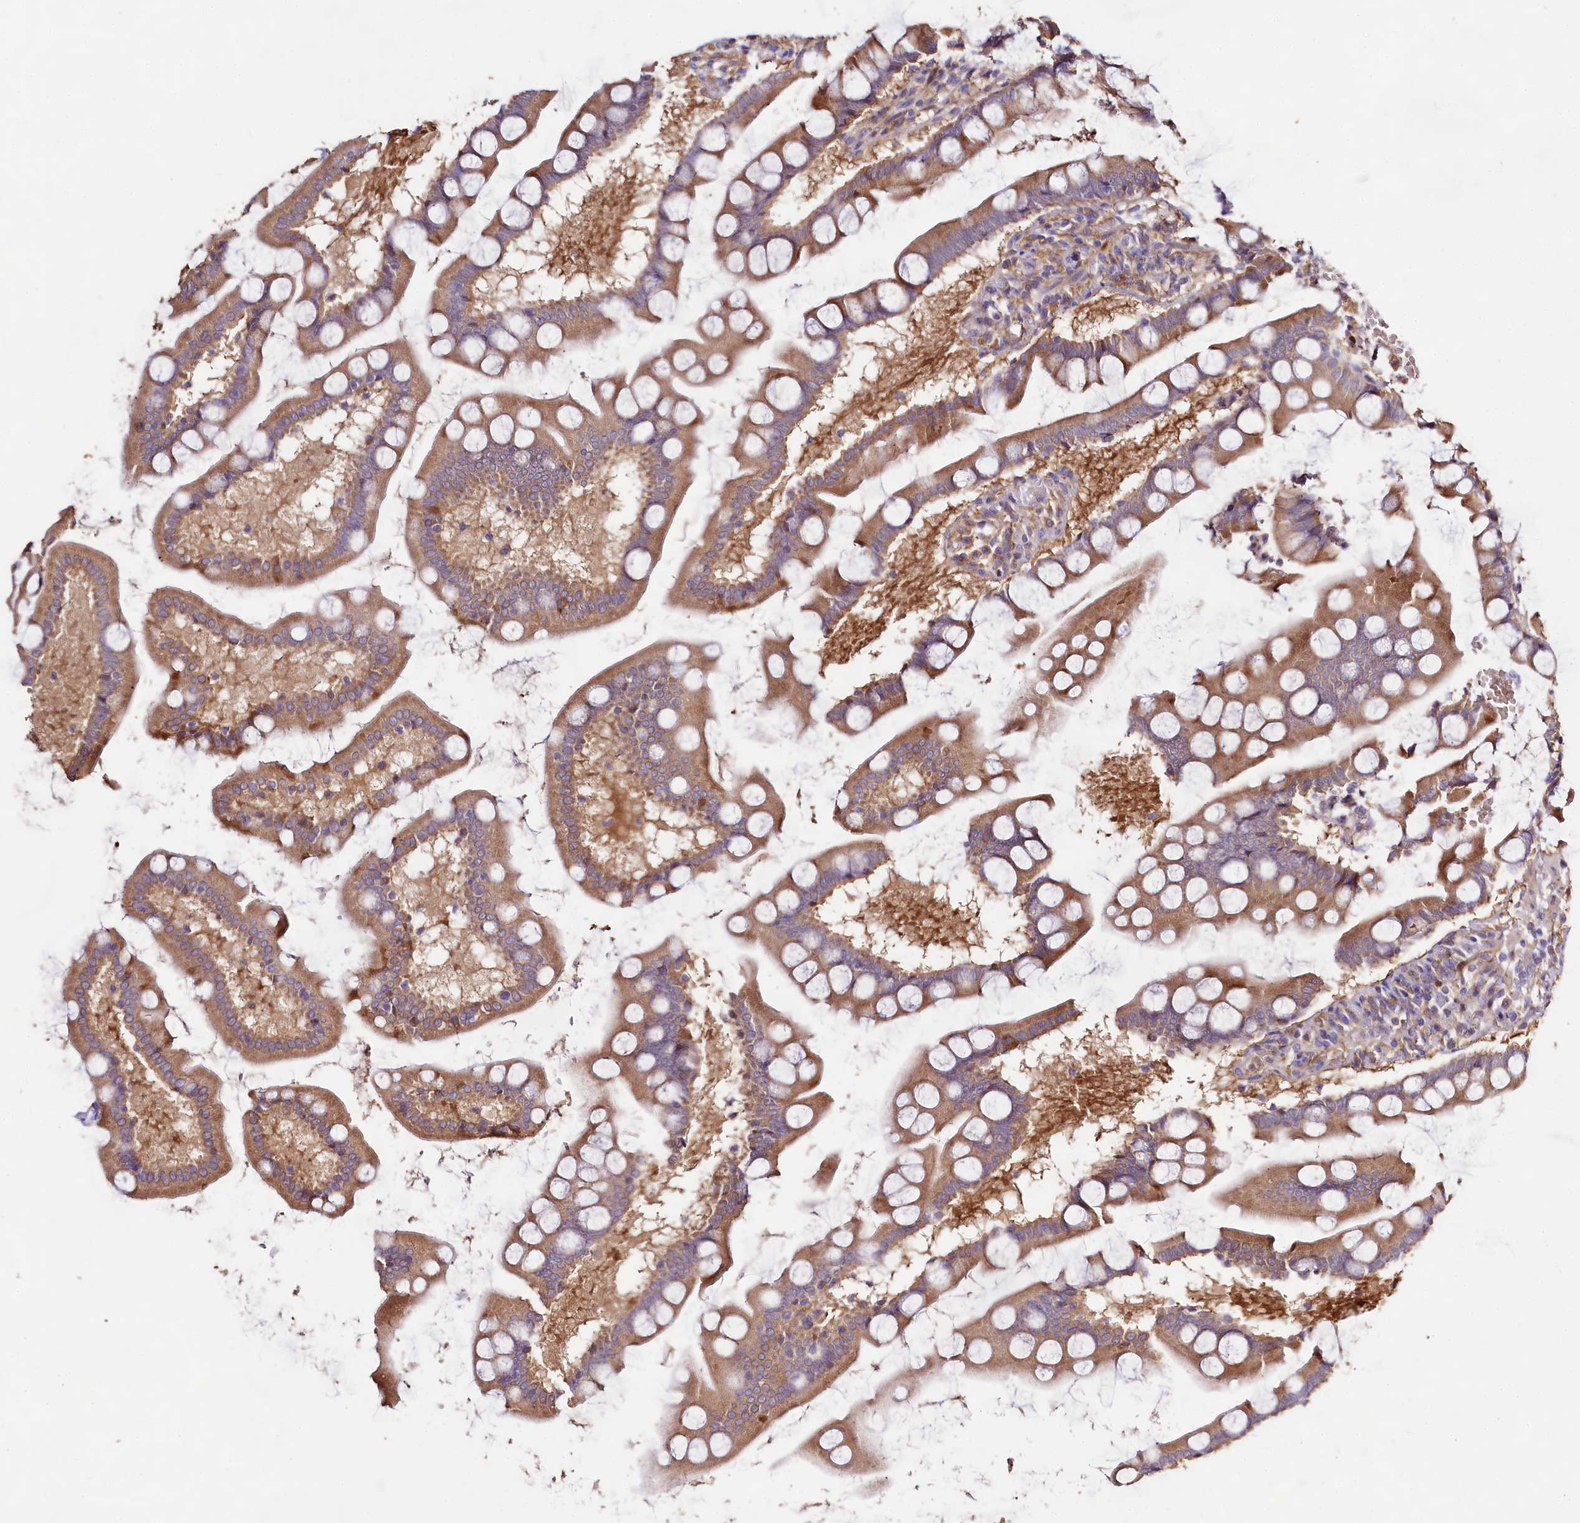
{"staining": {"intensity": "moderate", "quantity": ">75%", "location": "cytoplasmic/membranous"}, "tissue": "small intestine", "cell_type": "Glandular cells", "image_type": "normal", "snomed": [{"axis": "morphology", "description": "Normal tissue, NOS"}, {"axis": "topography", "description": "Small intestine"}], "caption": "Immunohistochemistry (IHC) staining of benign small intestine, which exhibits medium levels of moderate cytoplasmic/membranous expression in approximately >75% of glandular cells indicating moderate cytoplasmic/membranous protein staining. The staining was performed using DAB (3,3'-diaminobenzidine) (brown) for protein detection and nuclei were counterstained in hematoxylin (blue).", "gene": "DMXL2", "patient": {"sex": "male", "age": 41}}